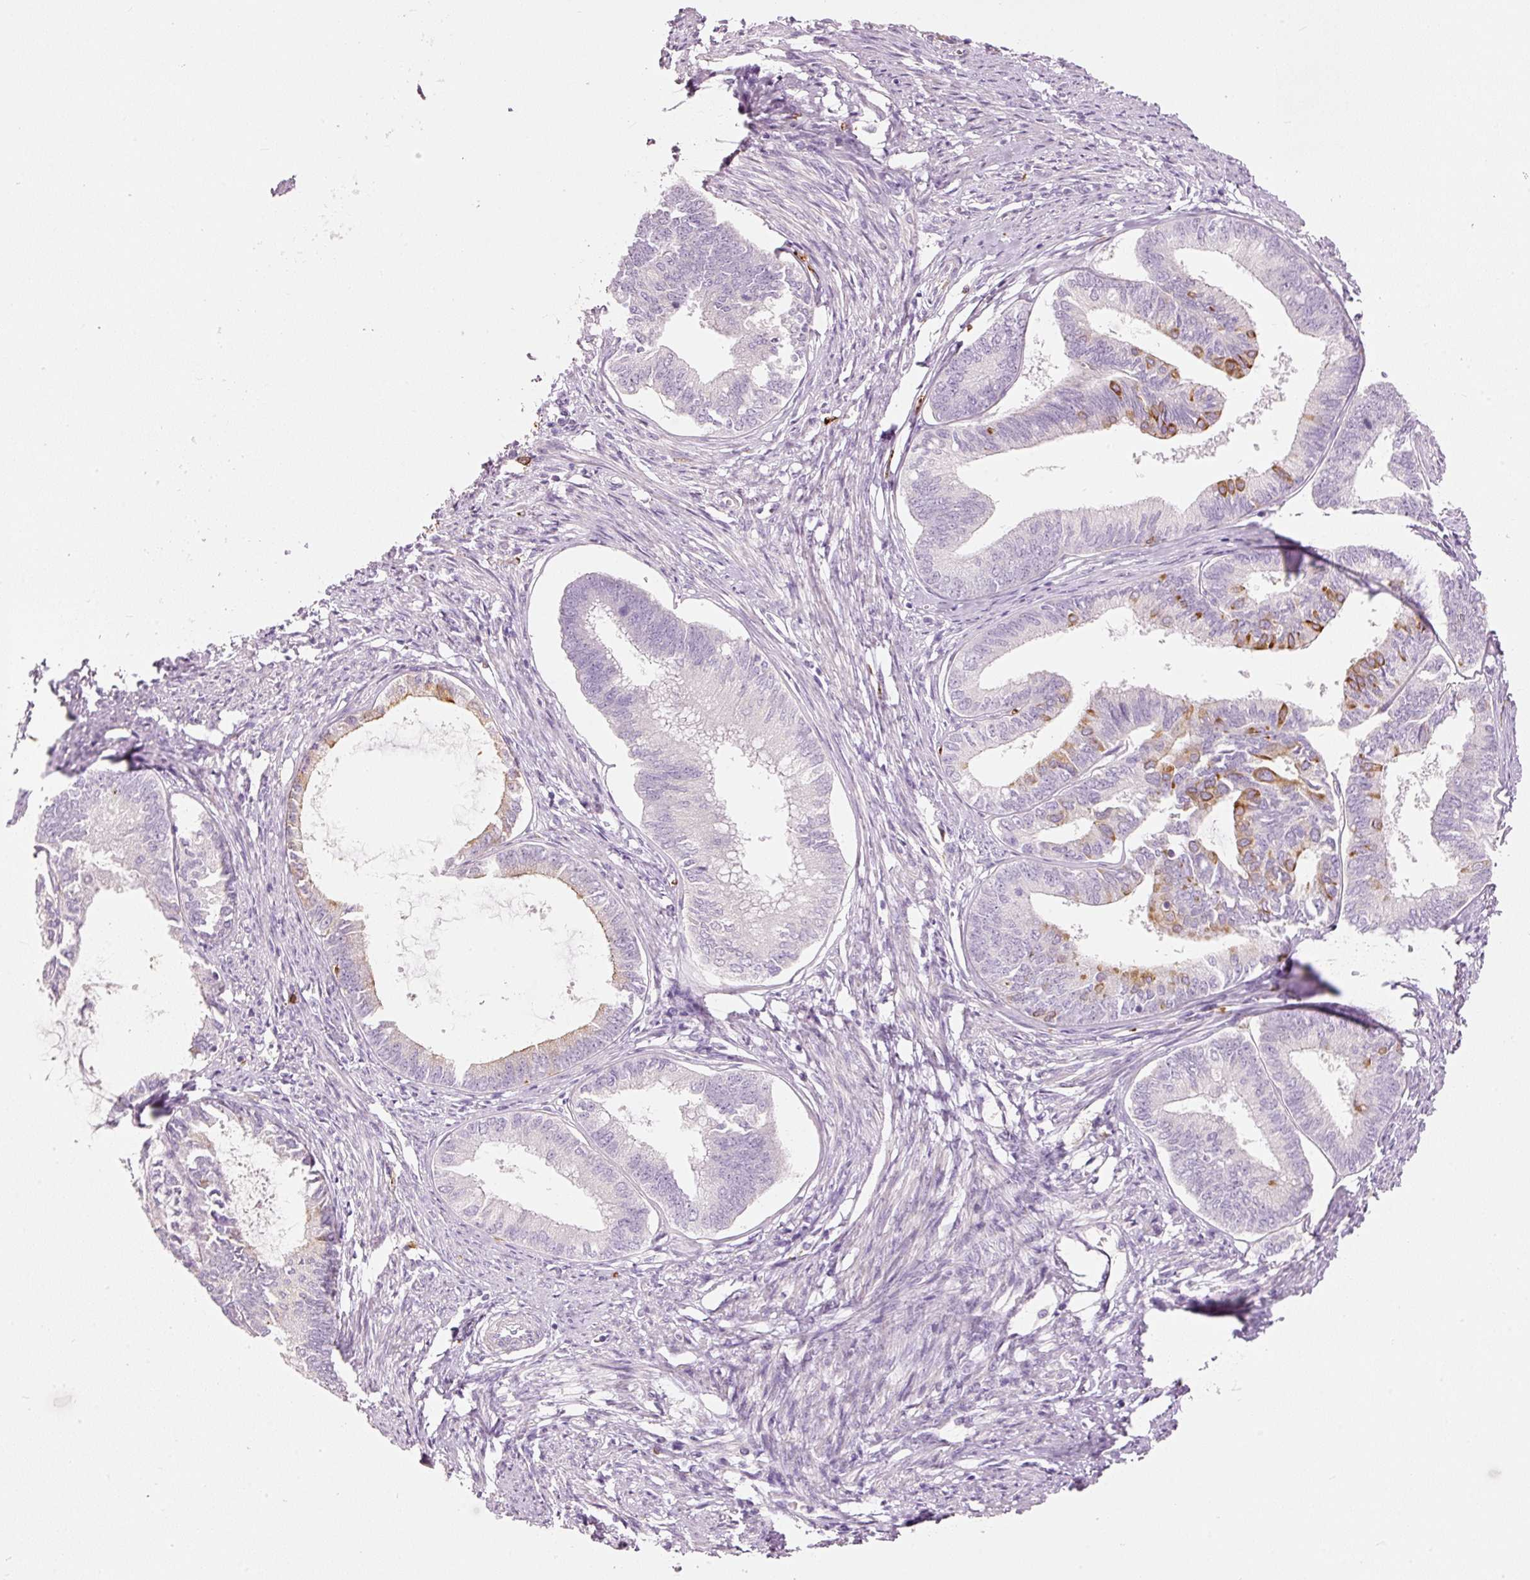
{"staining": {"intensity": "strong", "quantity": "<25%", "location": "cytoplasmic/membranous"}, "tissue": "endometrial cancer", "cell_type": "Tumor cells", "image_type": "cancer", "snomed": [{"axis": "morphology", "description": "Adenocarcinoma, NOS"}, {"axis": "topography", "description": "Endometrium"}], "caption": "A medium amount of strong cytoplasmic/membranous expression is identified in approximately <25% of tumor cells in endometrial cancer tissue.", "gene": "MTHFD2", "patient": {"sex": "female", "age": 86}}